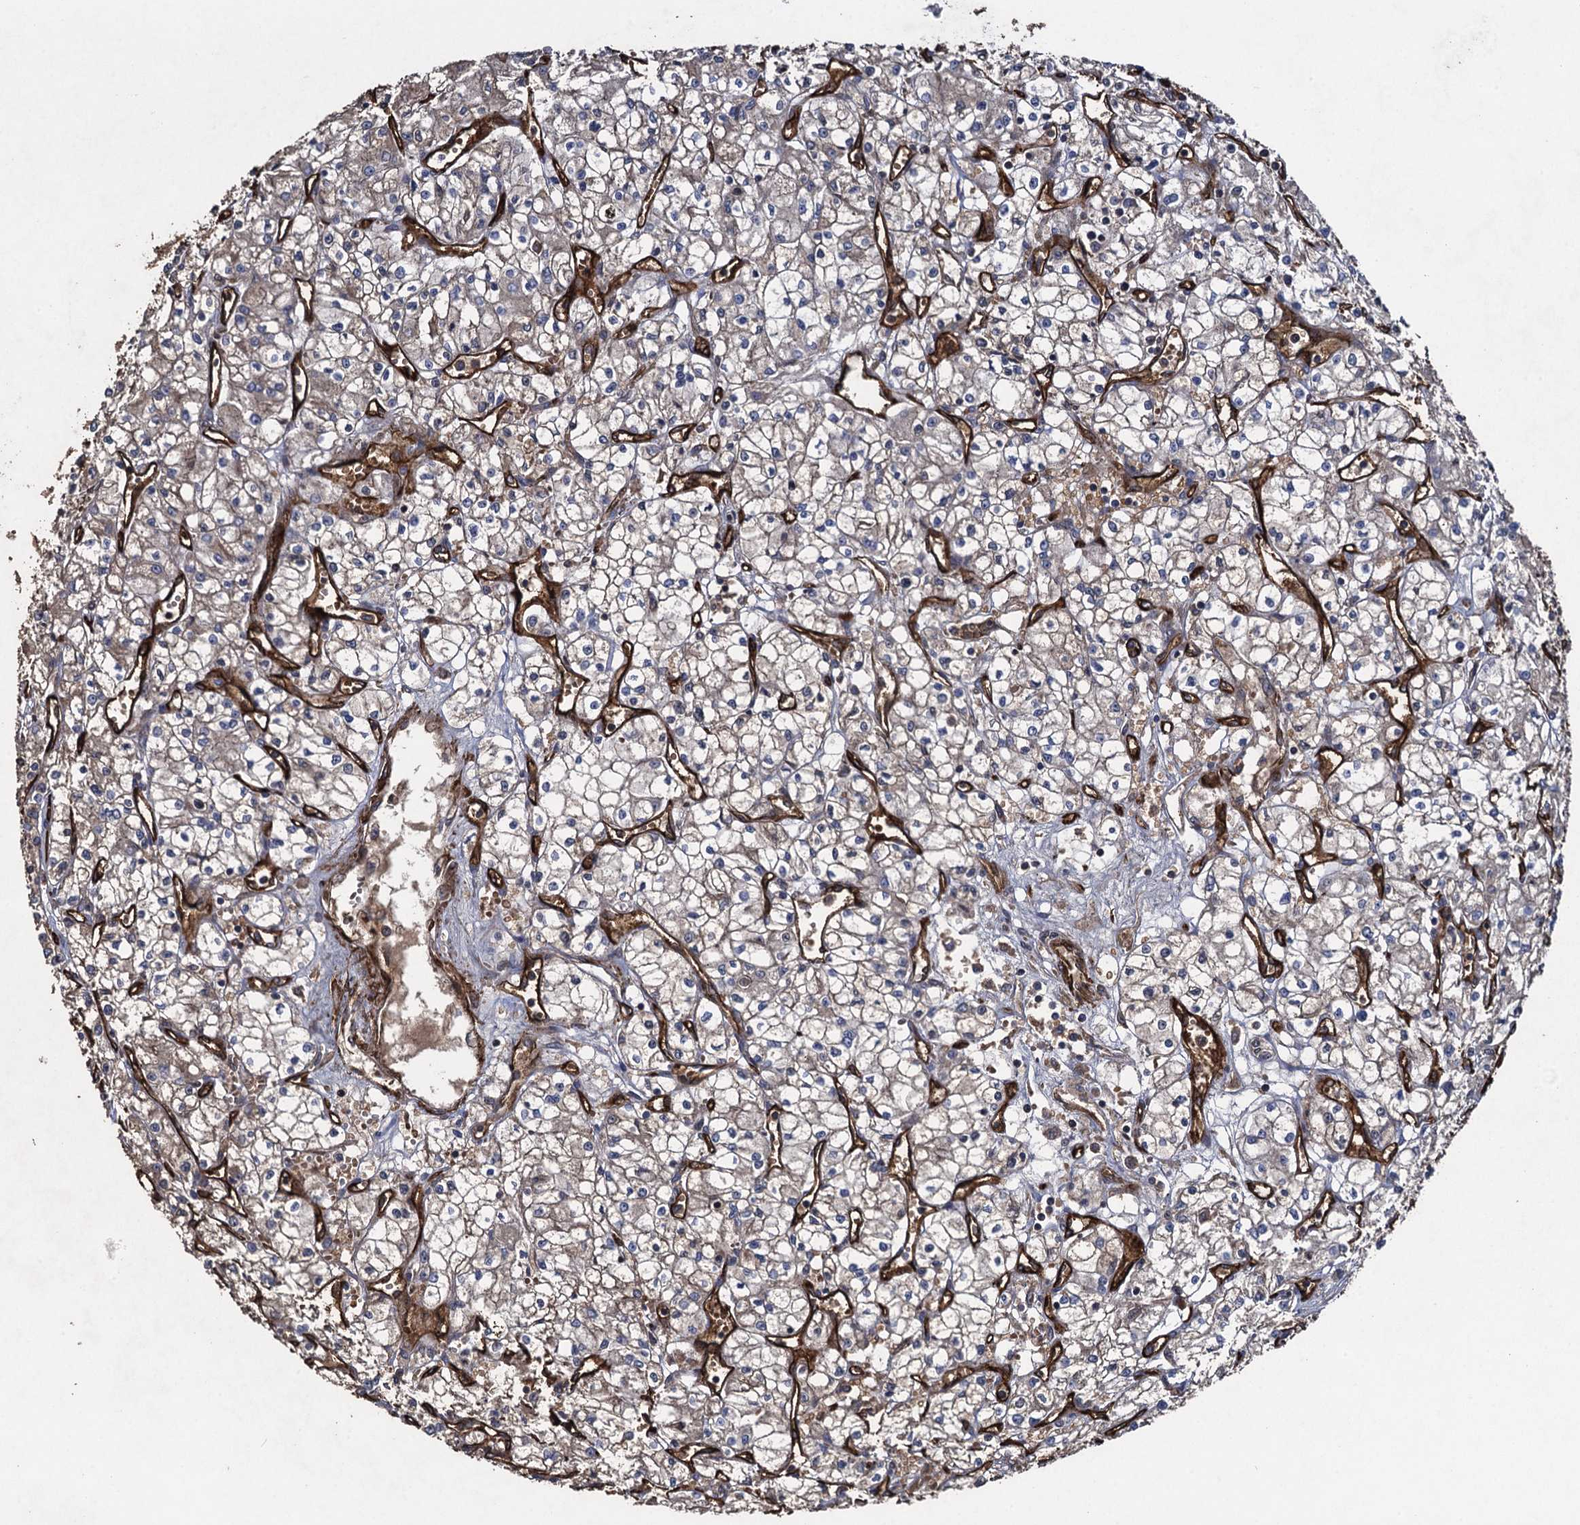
{"staining": {"intensity": "negative", "quantity": "none", "location": "none"}, "tissue": "renal cancer", "cell_type": "Tumor cells", "image_type": "cancer", "snomed": [{"axis": "morphology", "description": "Adenocarcinoma, NOS"}, {"axis": "topography", "description": "Kidney"}], "caption": "This is an immunohistochemistry micrograph of human renal adenocarcinoma. There is no expression in tumor cells.", "gene": "TXNDC11", "patient": {"sex": "male", "age": 59}}